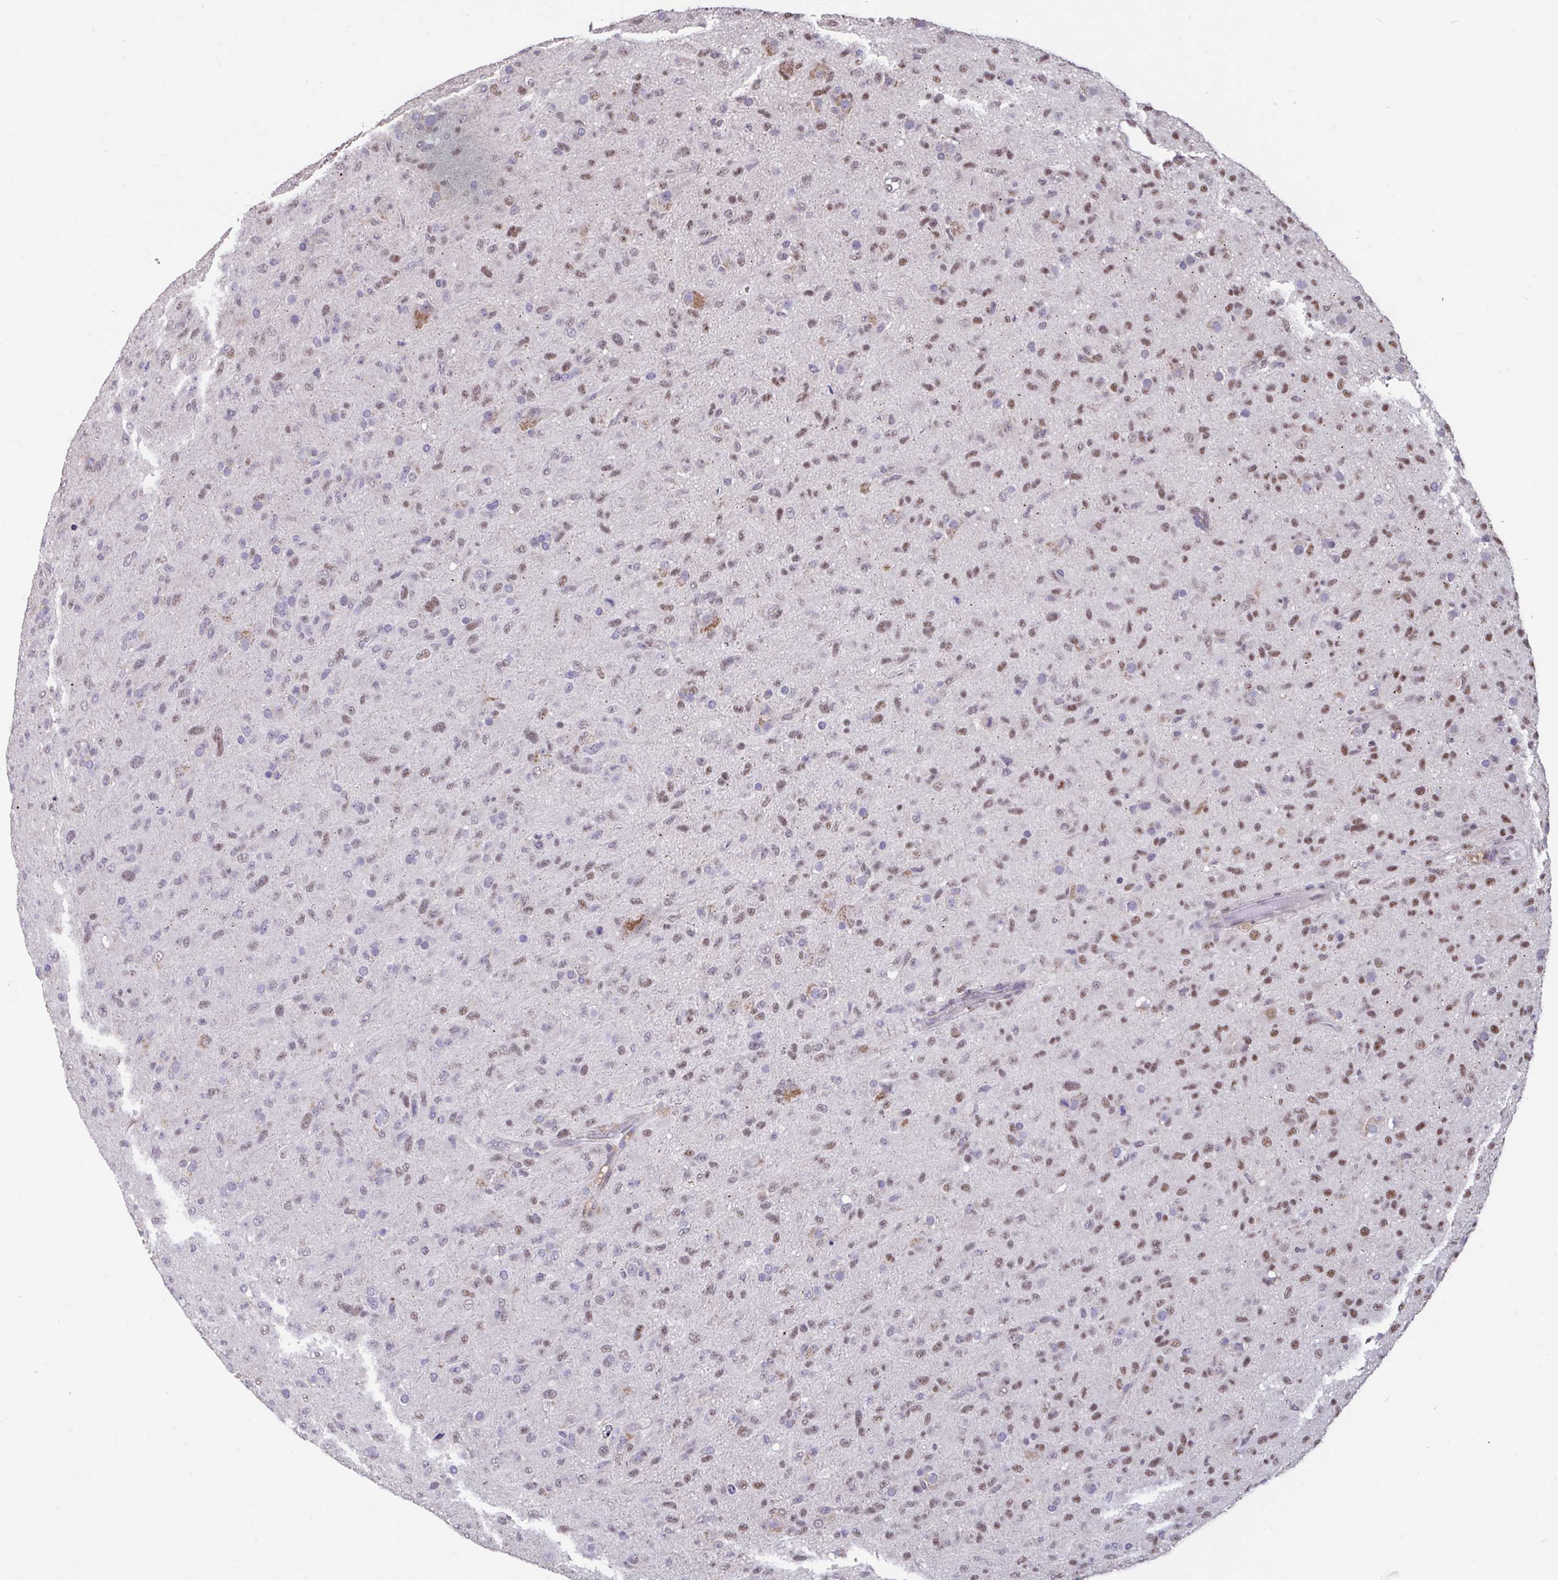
{"staining": {"intensity": "moderate", "quantity": "<25%", "location": "nuclear"}, "tissue": "glioma", "cell_type": "Tumor cells", "image_type": "cancer", "snomed": [{"axis": "morphology", "description": "Glioma, malignant, Low grade"}, {"axis": "topography", "description": "Brain"}], "caption": "Moderate nuclear protein staining is identified in about <25% of tumor cells in glioma.", "gene": "DDX39A", "patient": {"sex": "male", "age": 65}}